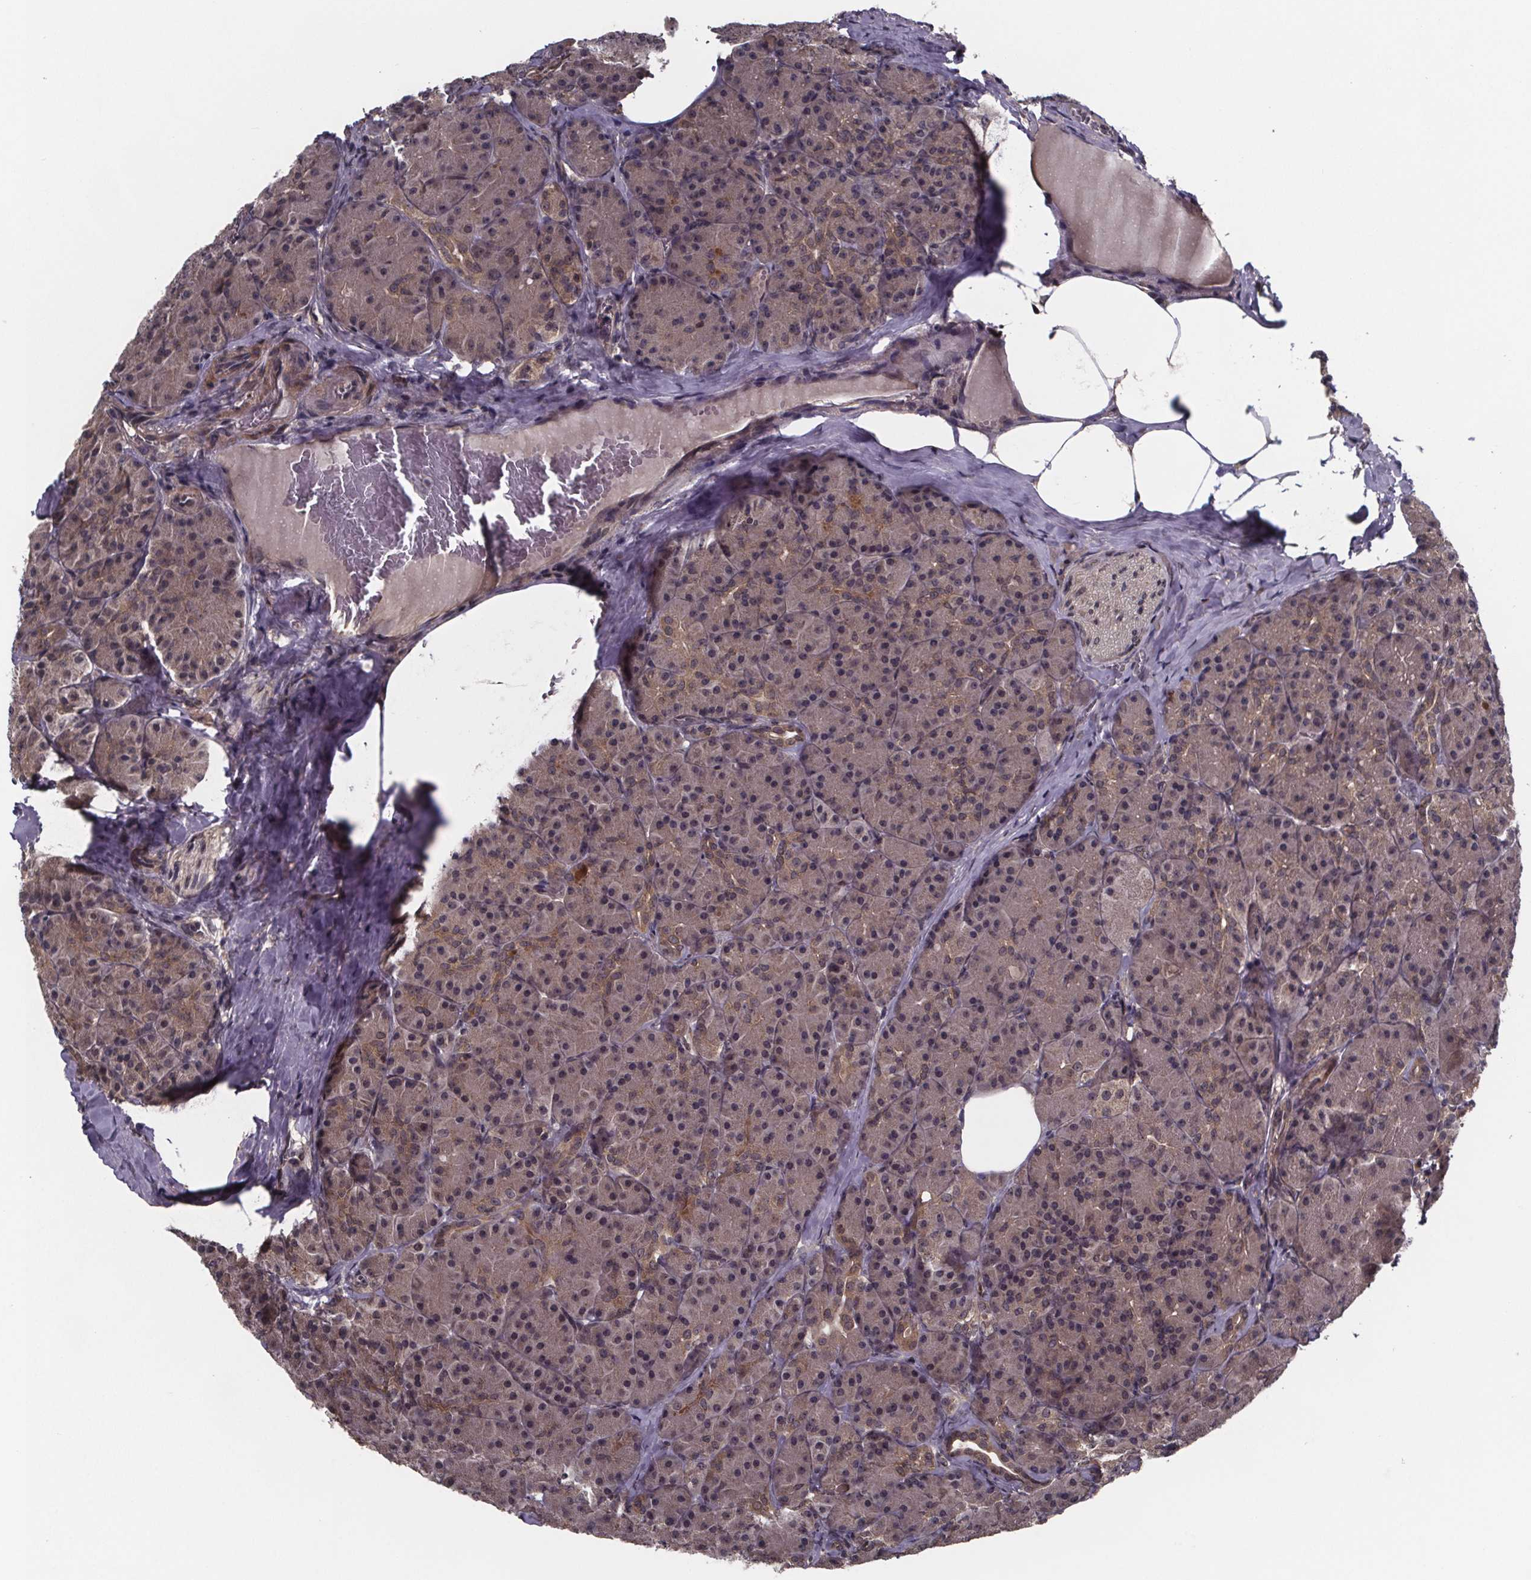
{"staining": {"intensity": "weak", "quantity": "25%-75%", "location": "cytoplasmic/membranous,nuclear"}, "tissue": "pancreas", "cell_type": "Exocrine glandular cells", "image_type": "normal", "snomed": [{"axis": "morphology", "description": "Normal tissue, NOS"}, {"axis": "topography", "description": "Pancreas"}], "caption": "Pancreas stained with DAB immunohistochemistry exhibits low levels of weak cytoplasmic/membranous,nuclear staining in about 25%-75% of exocrine glandular cells. (DAB (3,3'-diaminobenzidine) IHC with brightfield microscopy, high magnification).", "gene": "FN3KRP", "patient": {"sex": "male", "age": 57}}